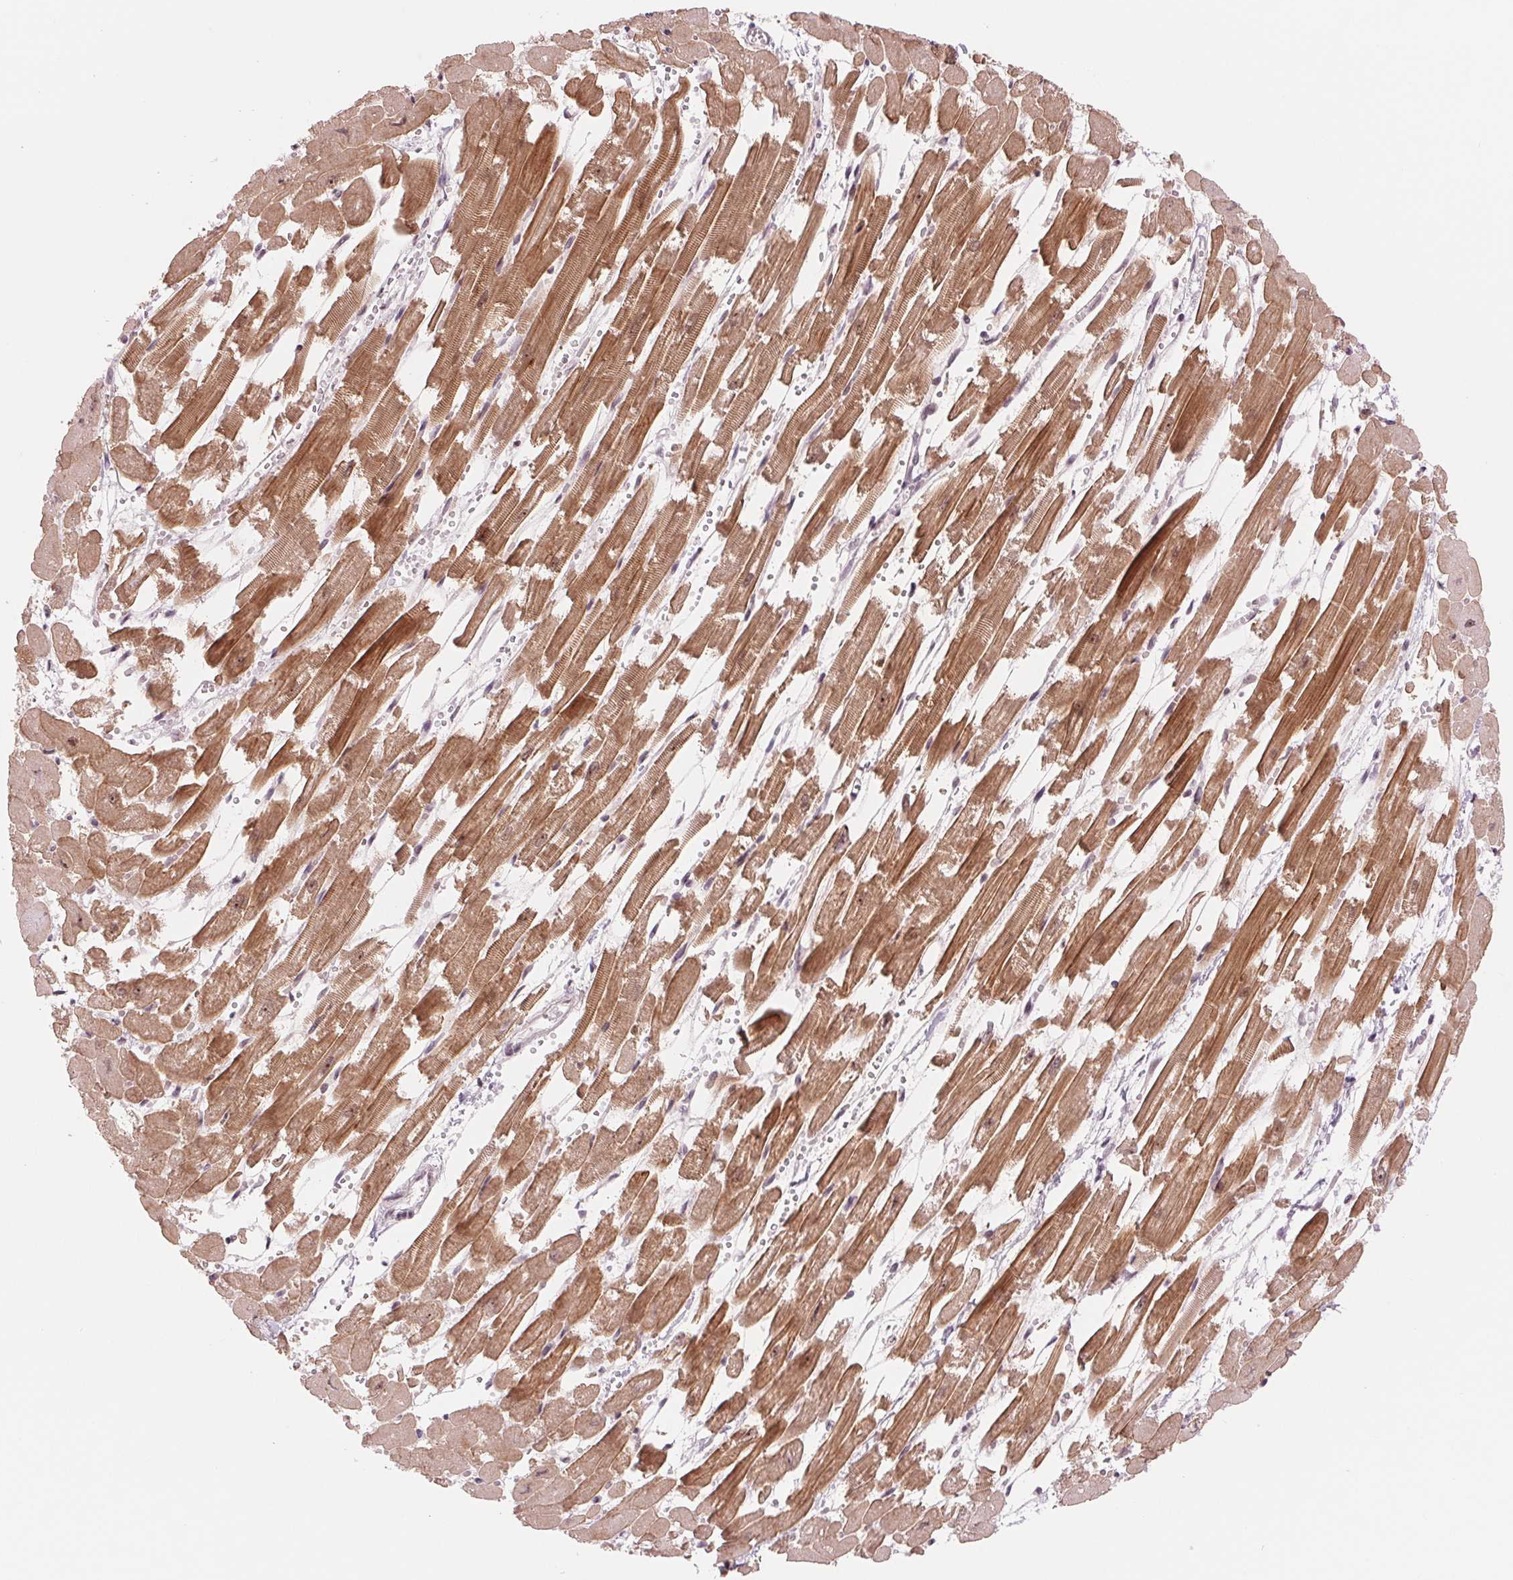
{"staining": {"intensity": "strong", "quantity": ">75%", "location": "cytoplasmic/membranous,nuclear"}, "tissue": "heart muscle", "cell_type": "Cardiomyocytes", "image_type": "normal", "snomed": [{"axis": "morphology", "description": "Normal tissue, NOS"}, {"axis": "topography", "description": "Heart"}], "caption": "Unremarkable heart muscle was stained to show a protein in brown. There is high levels of strong cytoplasmic/membranous,nuclear expression in about >75% of cardiomyocytes.", "gene": "DNAJB6", "patient": {"sex": "female", "age": 52}}